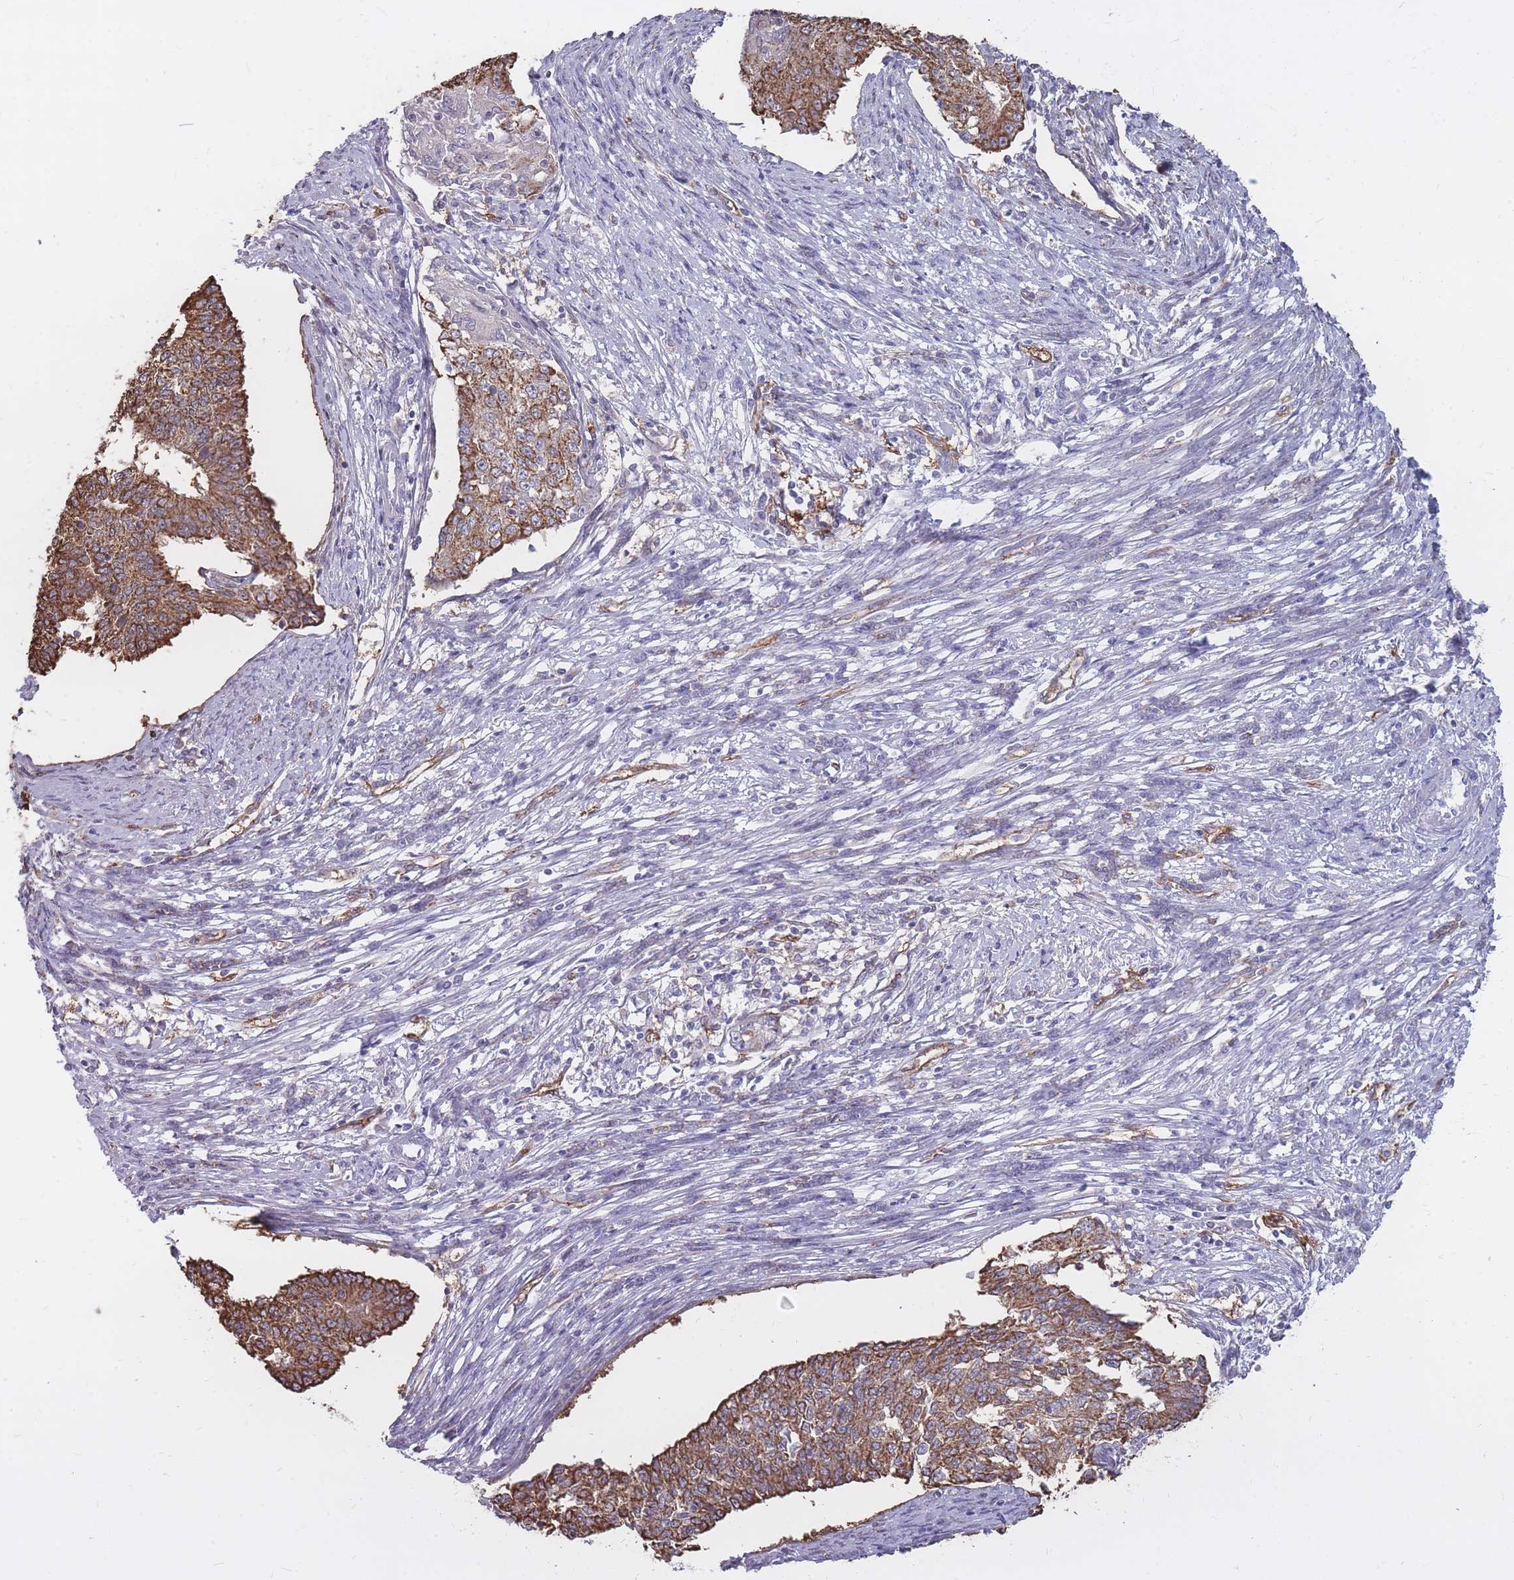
{"staining": {"intensity": "moderate", "quantity": ">75%", "location": "cytoplasmic/membranous"}, "tissue": "endometrial cancer", "cell_type": "Tumor cells", "image_type": "cancer", "snomed": [{"axis": "morphology", "description": "Adenocarcinoma, NOS"}, {"axis": "topography", "description": "Endometrium"}], "caption": "Immunohistochemistry (DAB (3,3'-diaminobenzidine)) staining of endometrial cancer displays moderate cytoplasmic/membranous protein expression in approximately >75% of tumor cells.", "gene": "GNA11", "patient": {"sex": "female", "age": 56}}